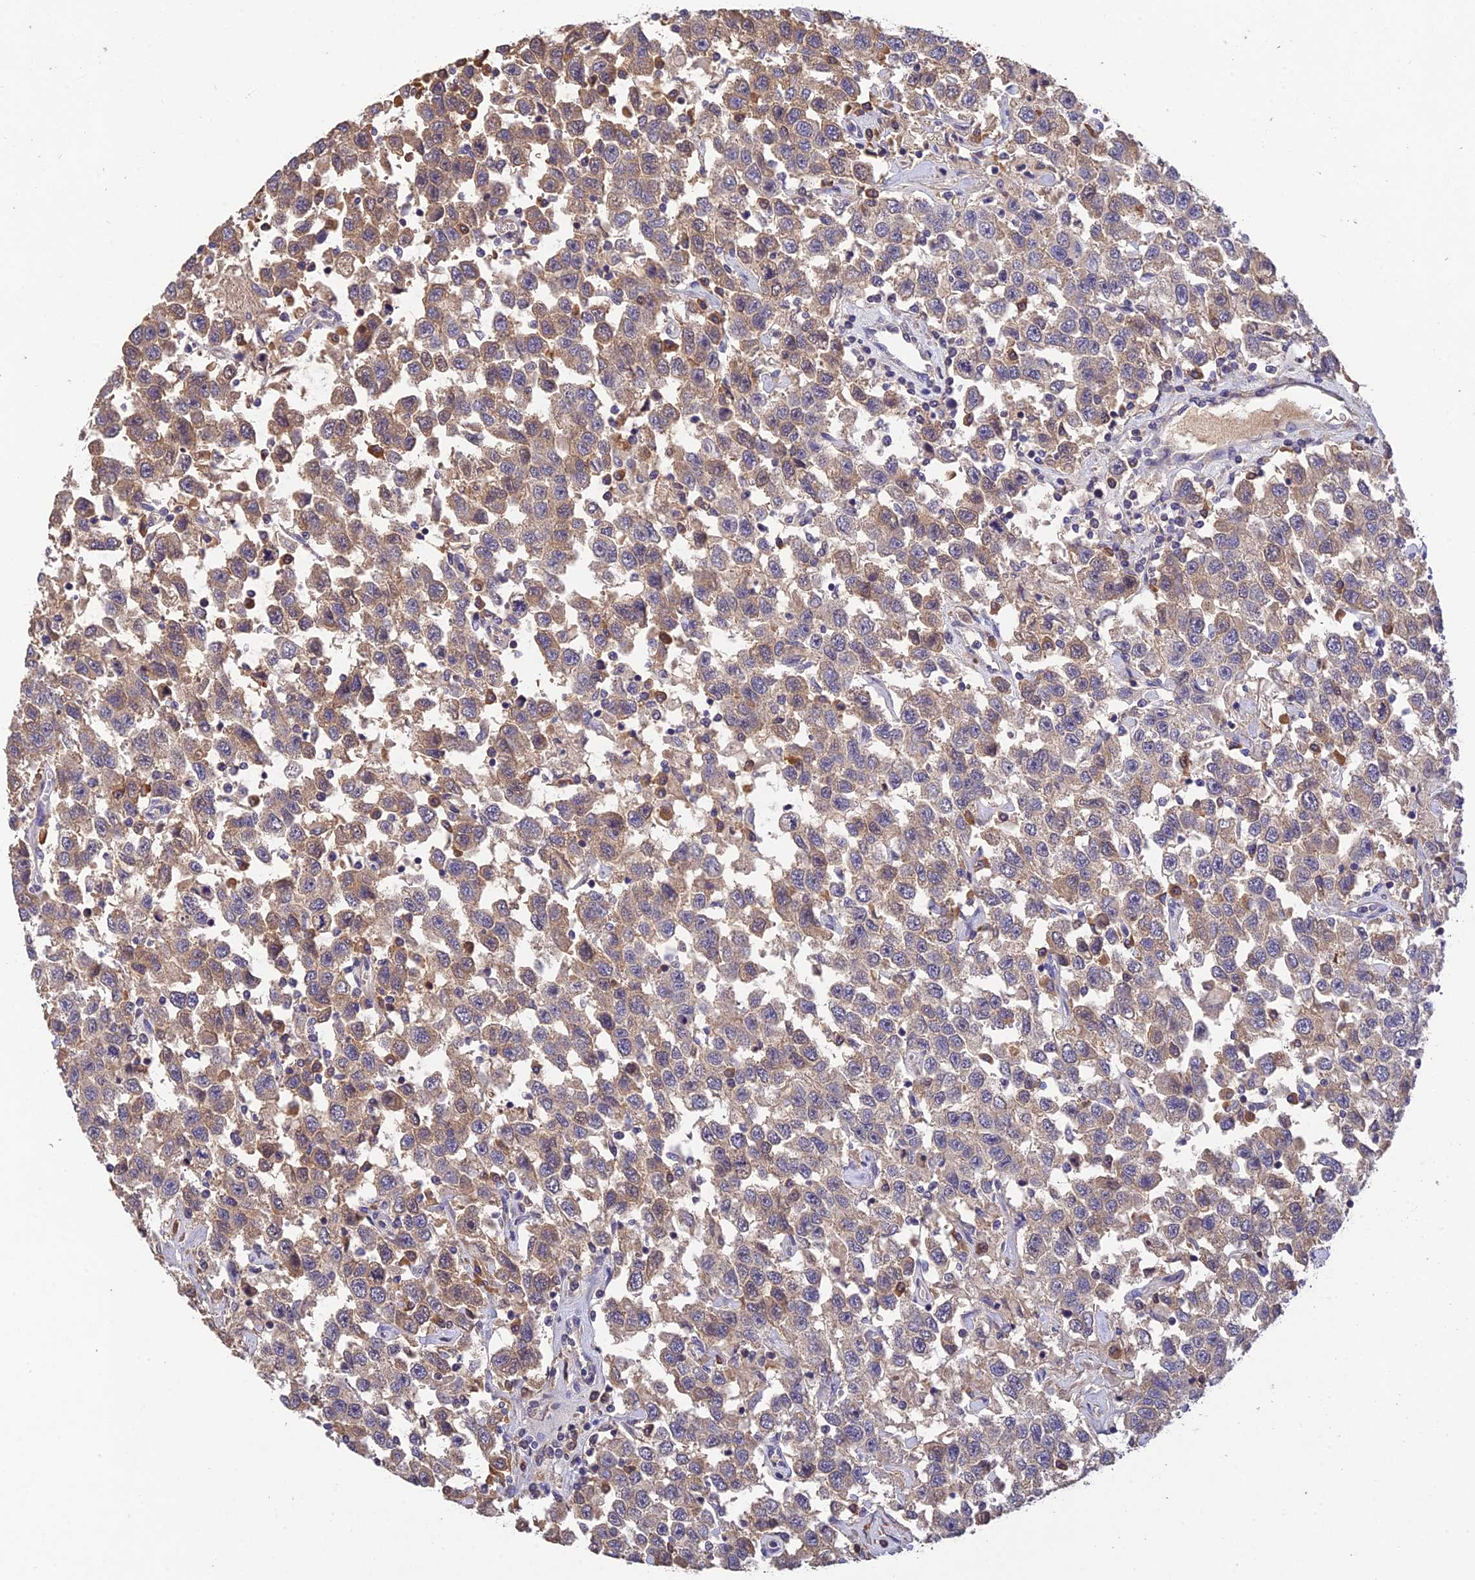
{"staining": {"intensity": "weak", "quantity": ">75%", "location": "cytoplasmic/membranous"}, "tissue": "testis cancer", "cell_type": "Tumor cells", "image_type": "cancer", "snomed": [{"axis": "morphology", "description": "Seminoma, NOS"}, {"axis": "topography", "description": "Testis"}], "caption": "Testis cancer (seminoma) stained with a protein marker displays weak staining in tumor cells.", "gene": "DENND5B", "patient": {"sex": "male", "age": 41}}